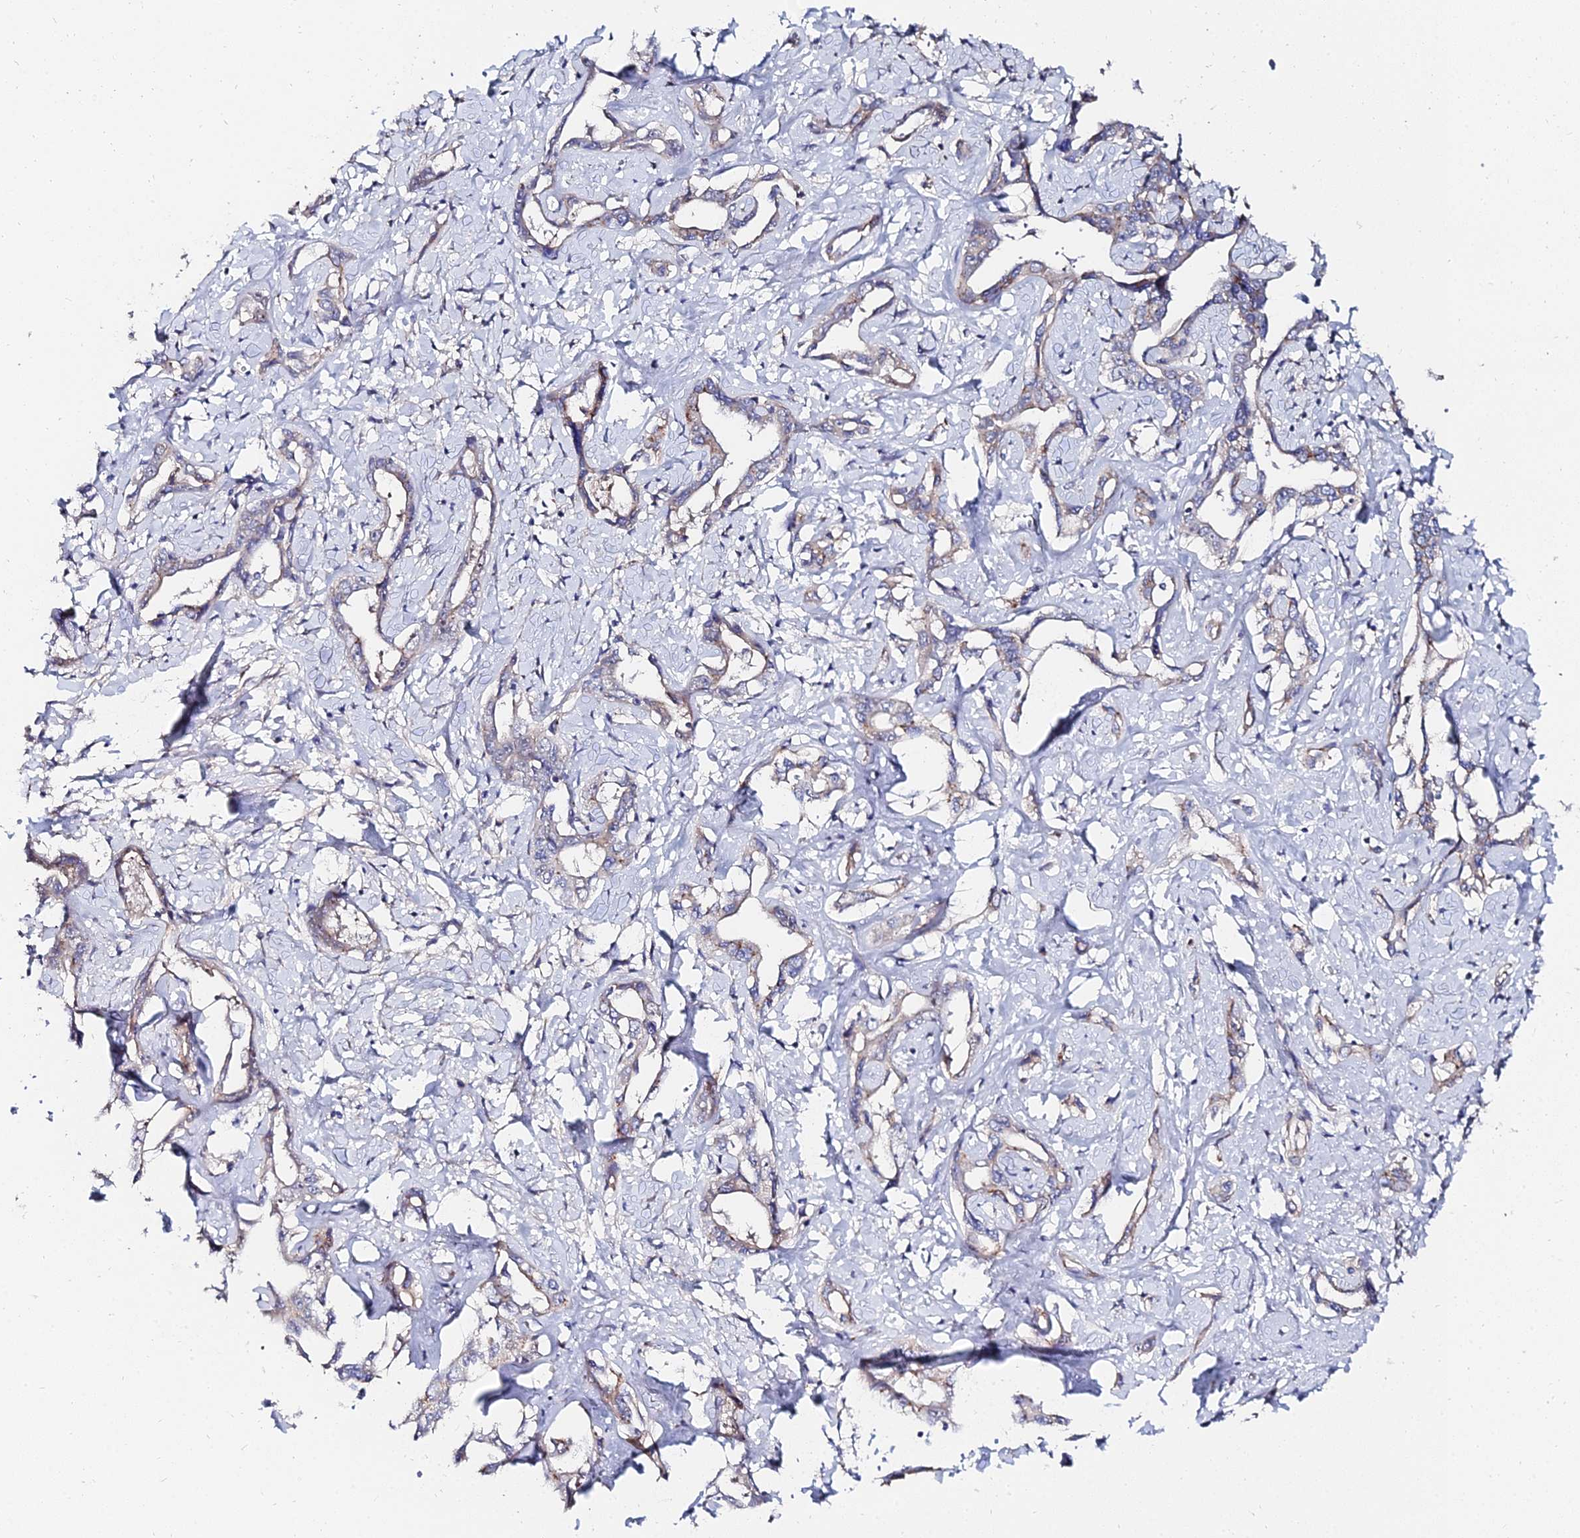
{"staining": {"intensity": "negative", "quantity": "none", "location": "none"}, "tissue": "liver cancer", "cell_type": "Tumor cells", "image_type": "cancer", "snomed": [{"axis": "morphology", "description": "Cholangiocarcinoma"}, {"axis": "topography", "description": "Liver"}], "caption": "Immunohistochemical staining of human liver cancer displays no significant expression in tumor cells. Nuclei are stained in blue.", "gene": "BORCS8", "patient": {"sex": "male", "age": 59}}